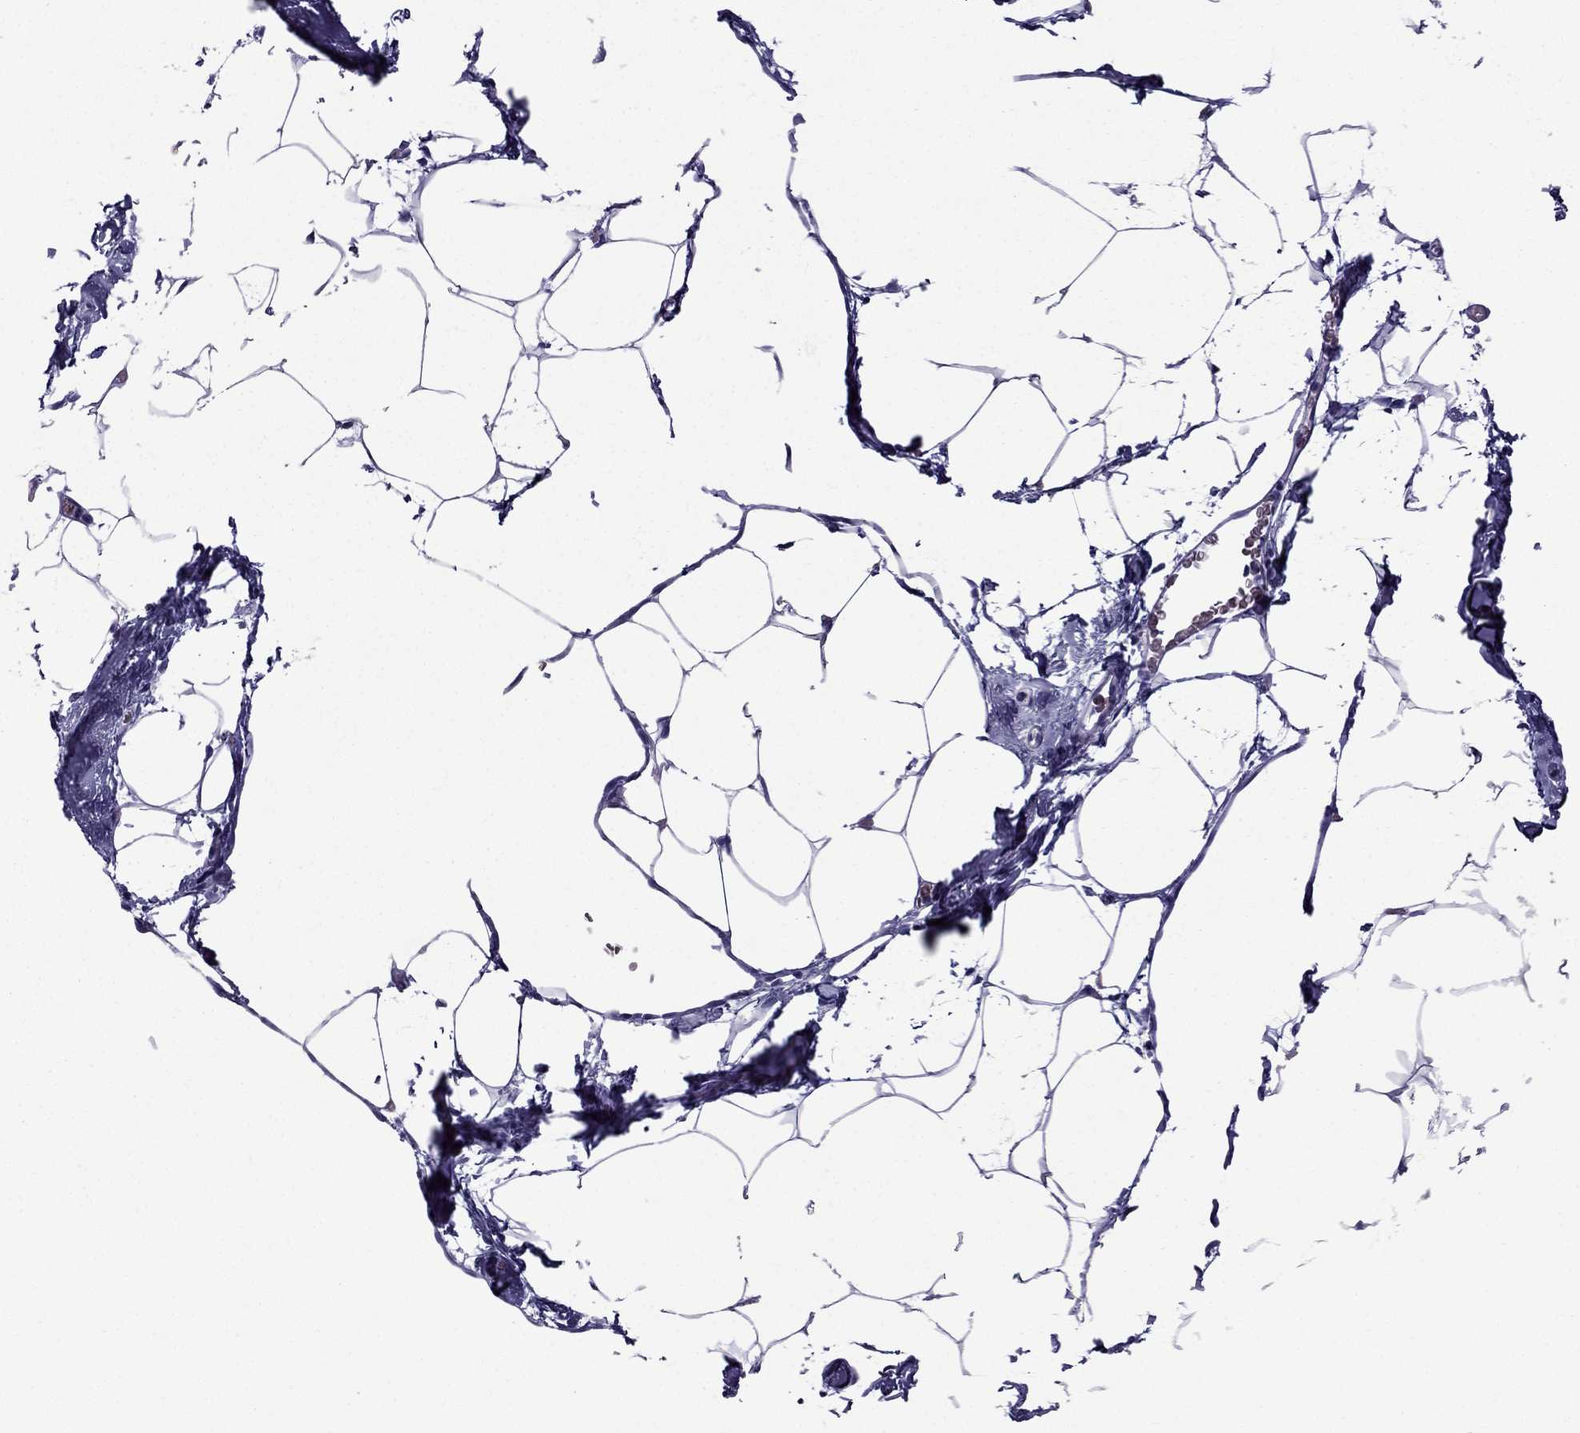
{"staining": {"intensity": "negative", "quantity": "none", "location": "none"}, "tissue": "adipose tissue", "cell_type": "Adipocytes", "image_type": "normal", "snomed": [{"axis": "morphology", "description": "Normal tissue, NOS"}, {"axis": "topography", "description": "Adipose tissue"}], "caption": "Protein analysis of benign adipose tissue exhibits no significant positivity in adipocytes.", "gene": "TFF3", "patient": {"sex": "male", "age": 57}}